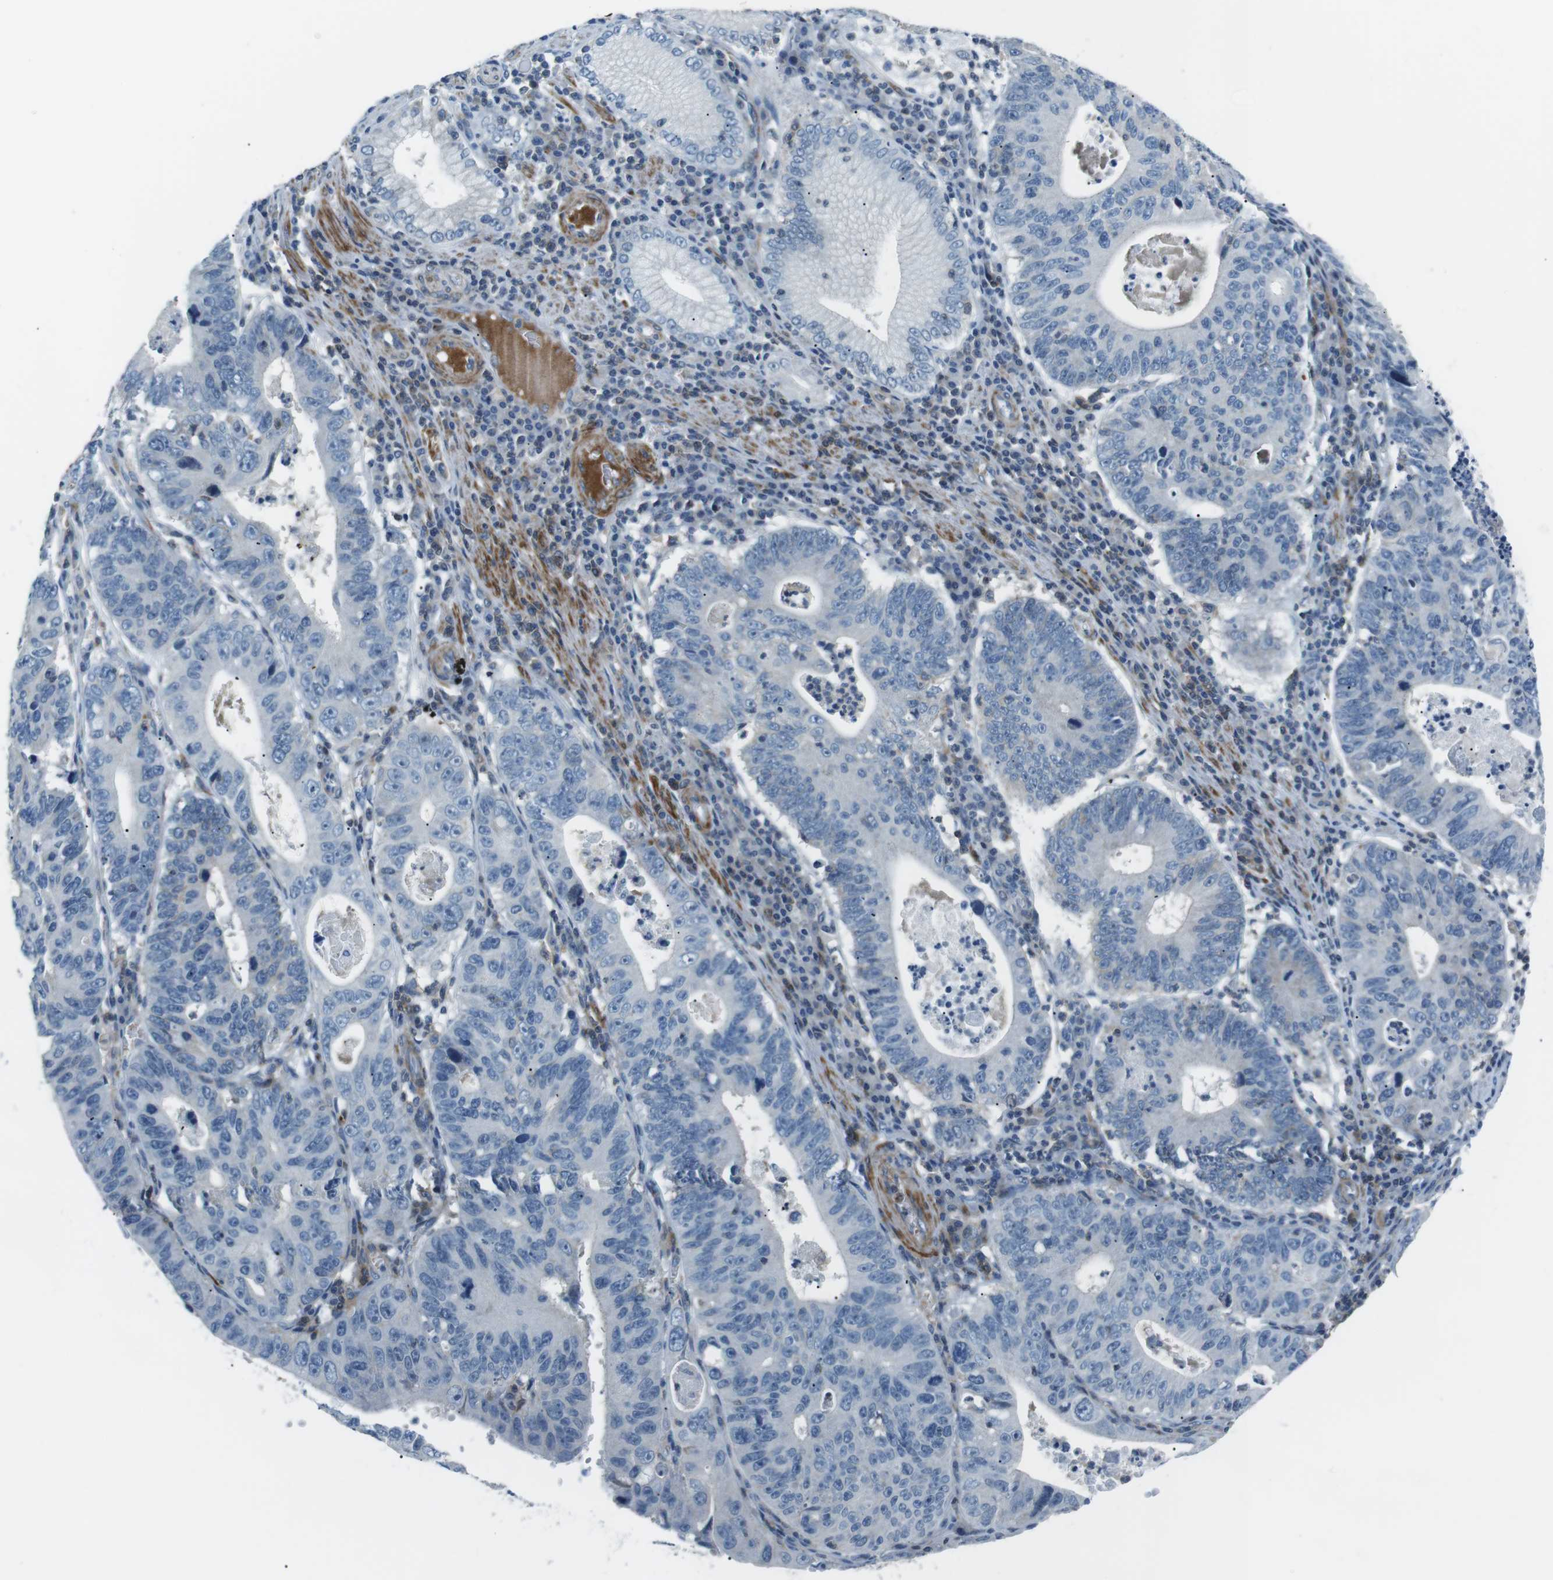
{"staining": {"intensity": "negative", "quantity": "none", "location": "none"}, "tissue": "stomach cancer", "cell_type": "Tumor cells", "image_type": "cancer", "snomed": [{"axis": "morphology", "description": "Adenocarcinoma, NOS"}, {"axis": "topography", "description": "Stomach"}], "caption": "High power microscopy image of an immunohistochemistry (IHC) micrograph of adenocarcinoma (stomach), revealing no significant expression in tumor cells.", "gene": "ARVCF", "patient": {"sex": "male", "age": 59}}